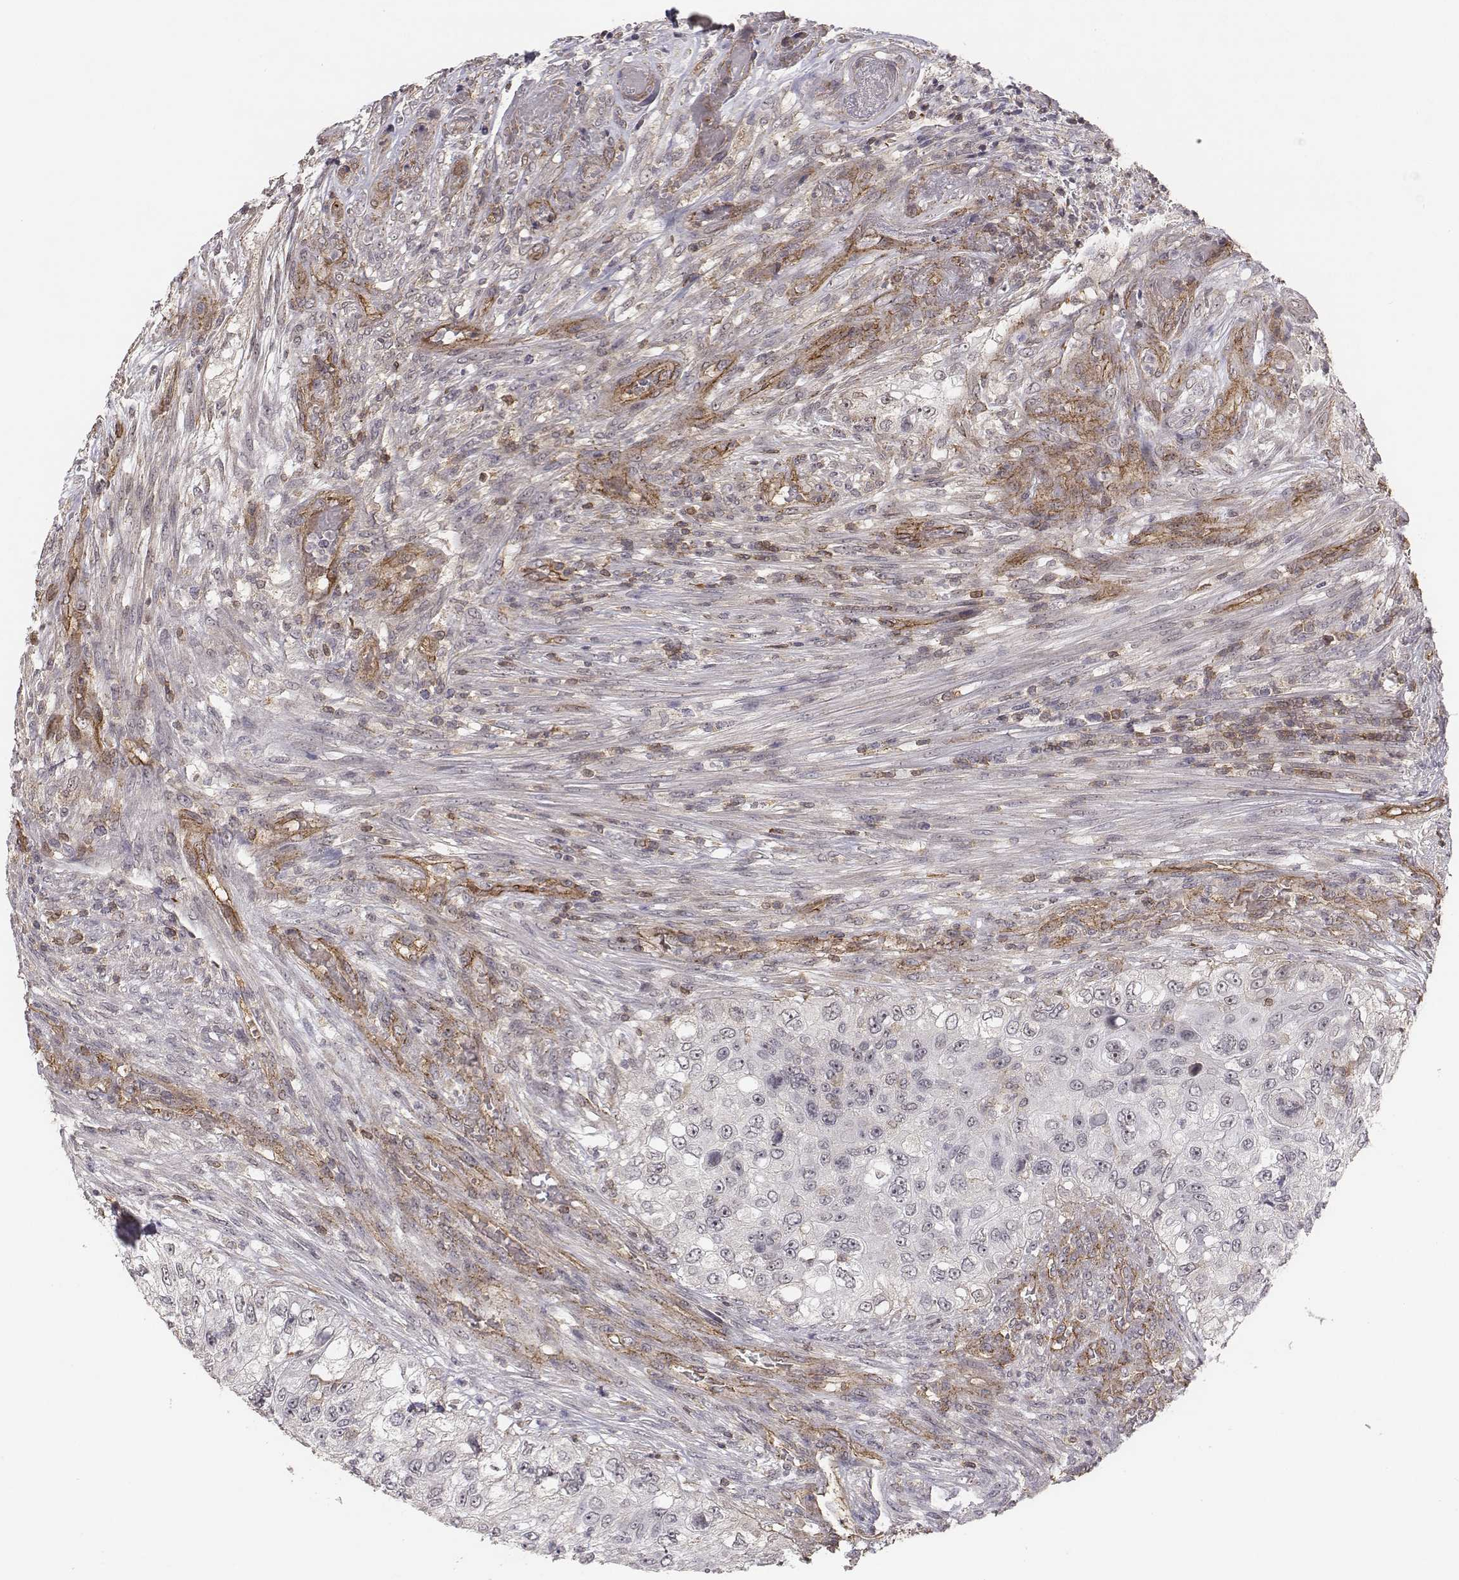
{"staining": {"intensity": "negative", "quantity": "none", "location": "none"}, "tissue": "urothelial cancer", "cell_type": "Tumor cells", "image_type": "cancer", "snomed": [{"axis": "morphology", "description": "Urothelial carcinoma, High grade"}, {"axis": "topography", "description": "Urinary bladder"}], "caption": "High magnification brightfield microscopy of urothelial carcinoma (high-grade) stained with DAB (brown) and counterstained with hematoxylin (blue): tumor cells show no significant staining.", "gene": "PTPRG", "patient": {"sex": "female", "age": 60}}